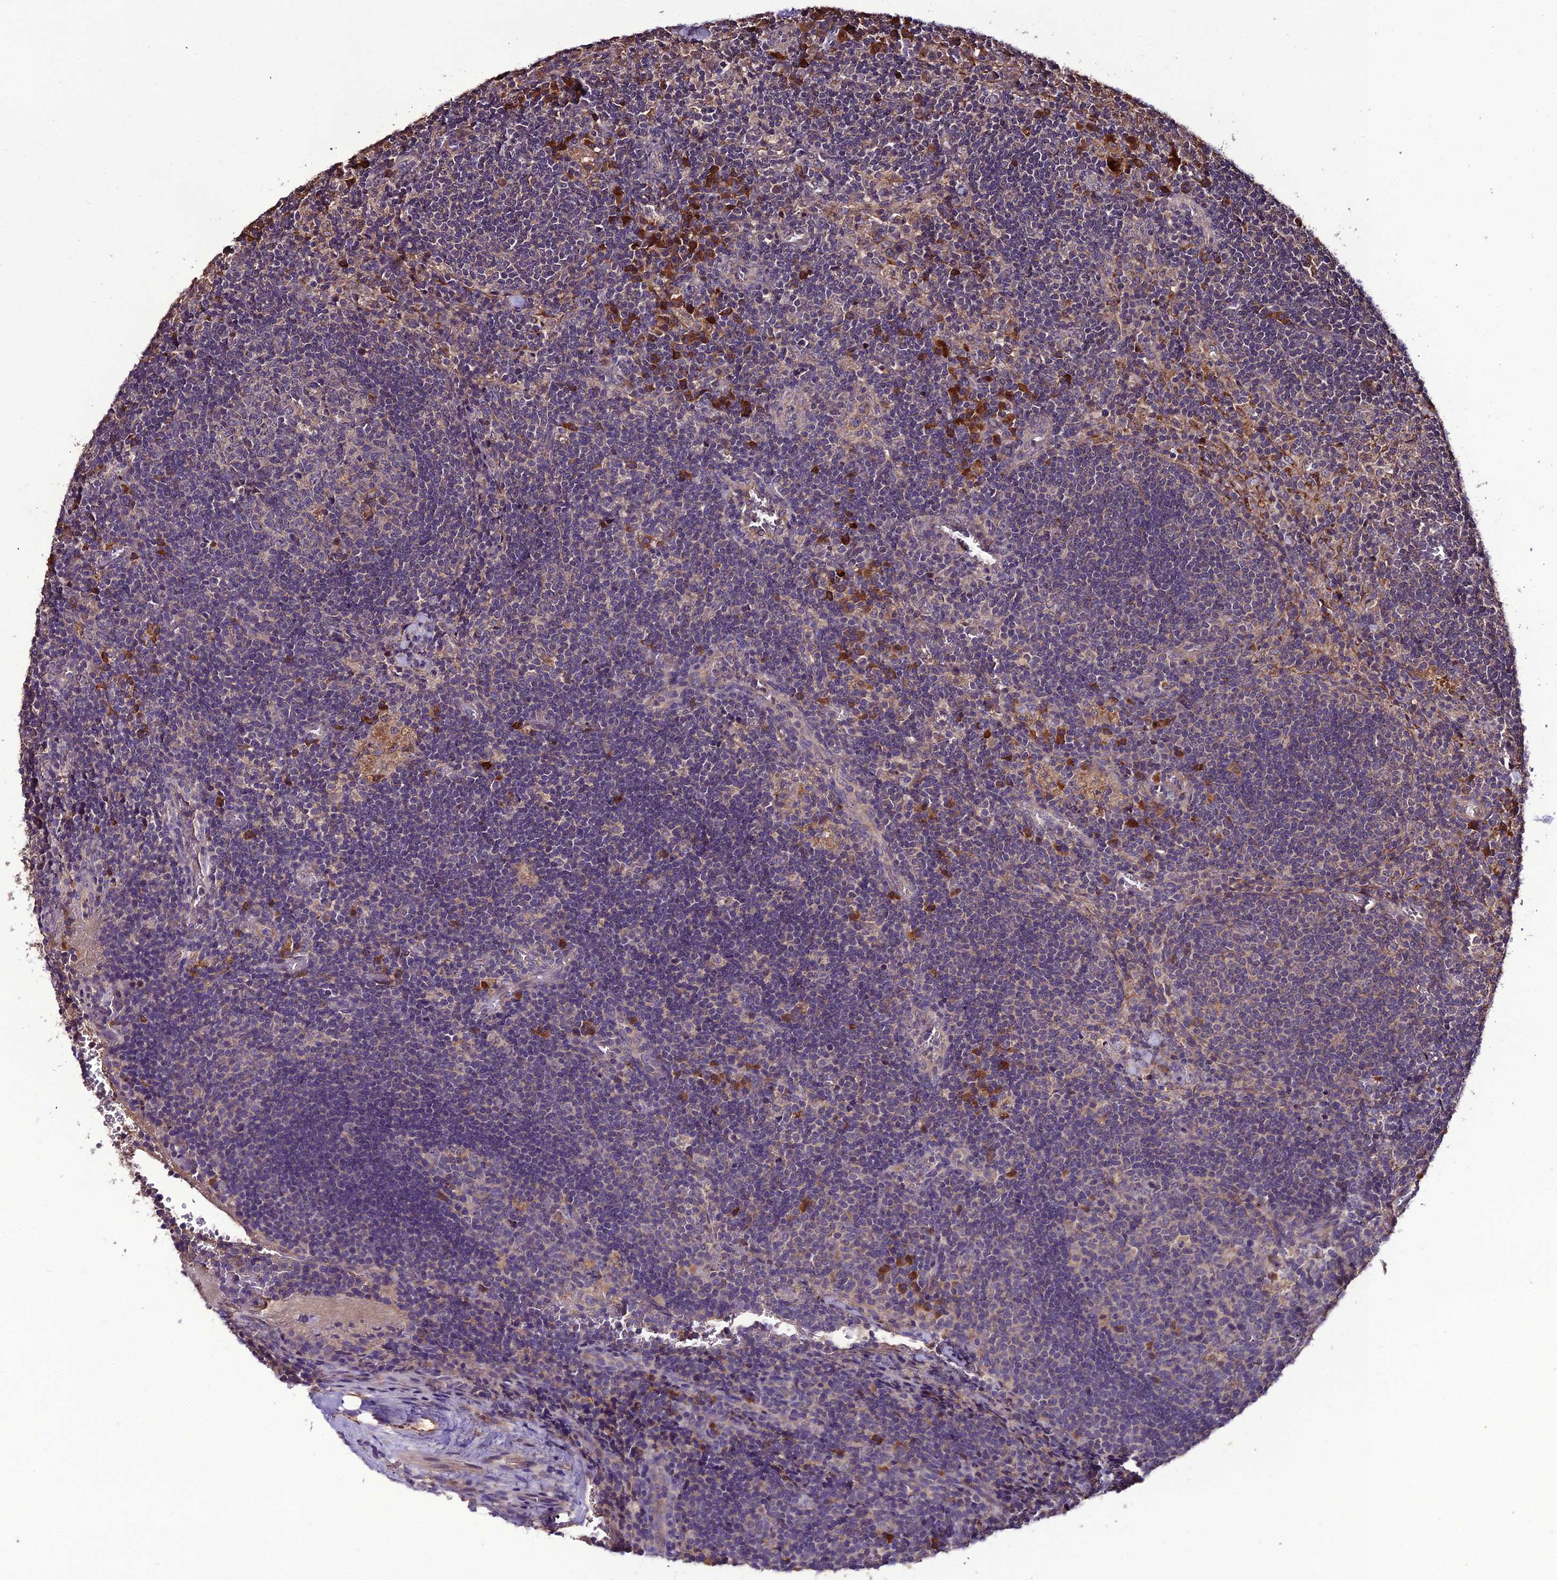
{"staining": {"intensity": "negative", "quantity": "none", "location": "none"}, "tissue": "lymph node", "cell_type": "Germinal center cells", "image_type": "normal", "snomed": [{"axis": "morphology", "description": "Normal tissue, NOS"}, {"axis": "topography", "description": "Lymph node"}], "caption": "This is a histopathology image of IHC staining of benign lymph node, which shows no expression in germinal center cells. Brightfield microscopy of immunohistochemistry stained with DAB (brown) and hematoxylin (blue), captured at high magnification.", "gene": "KCTD16", "patient": {"sex": "male", "age": 58}}